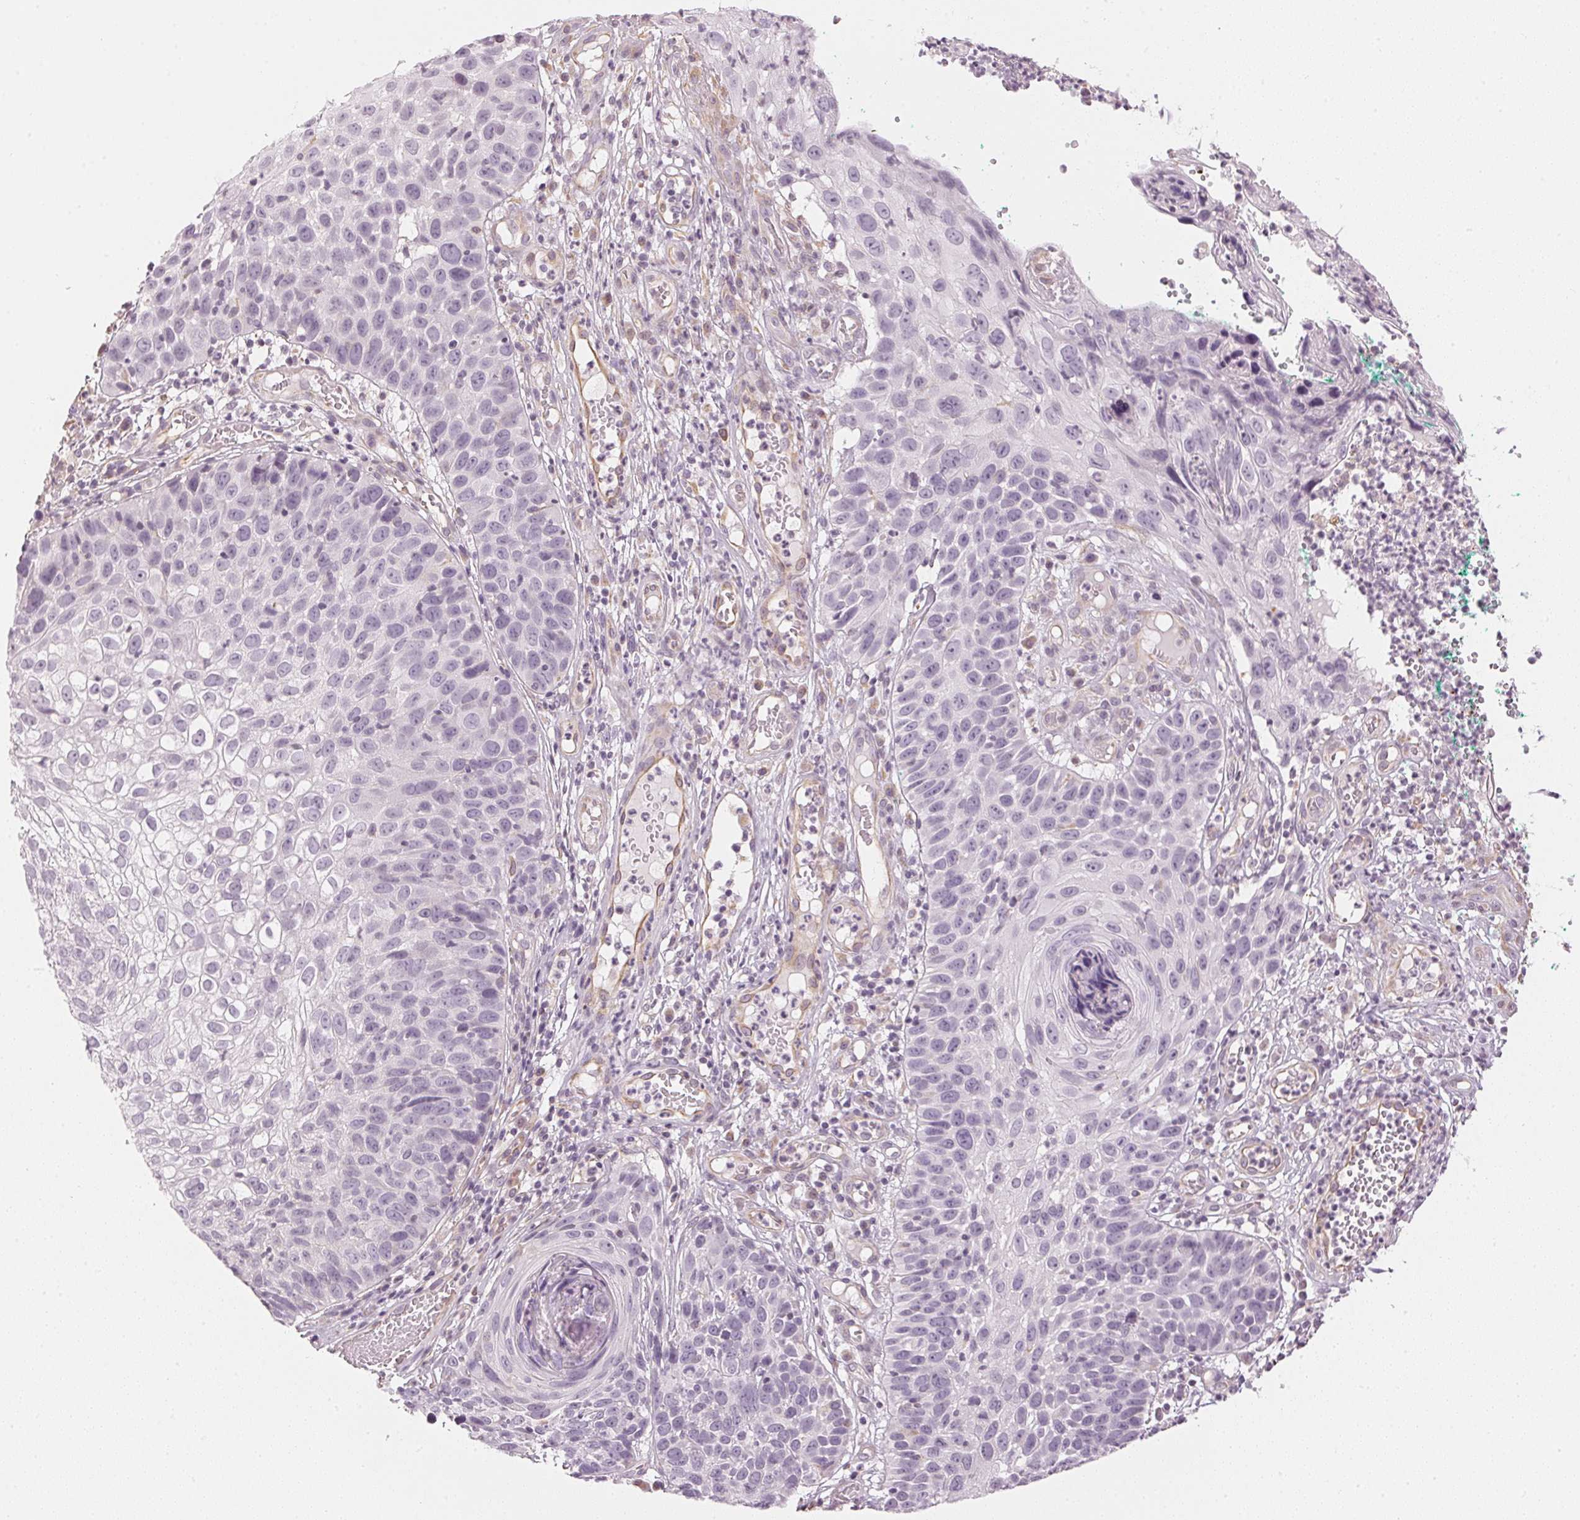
{"staining": {"intensity": "negative", "quantity": "none", "location": "none"}, "tissue": "skin cancer", "cell_type": "Tumor cells", "image_type": "cancer", "snomed": [{"axis": "morphology", "description": "Squamous cell carcinoma, NOS"}, {"axis": "topography", "description": "Skin"}], "caption": "A micrograph of skin cancer (squamous cell carcinoma) stained for a protein demonstrates no brown staining in tumor cells. (DAB (3,3'-diaminobenzidine) IHC visualized using brightfield microscopy, high magnification).", "gene": "APLP1", "patient": {"sex": "male", "age": 92}}